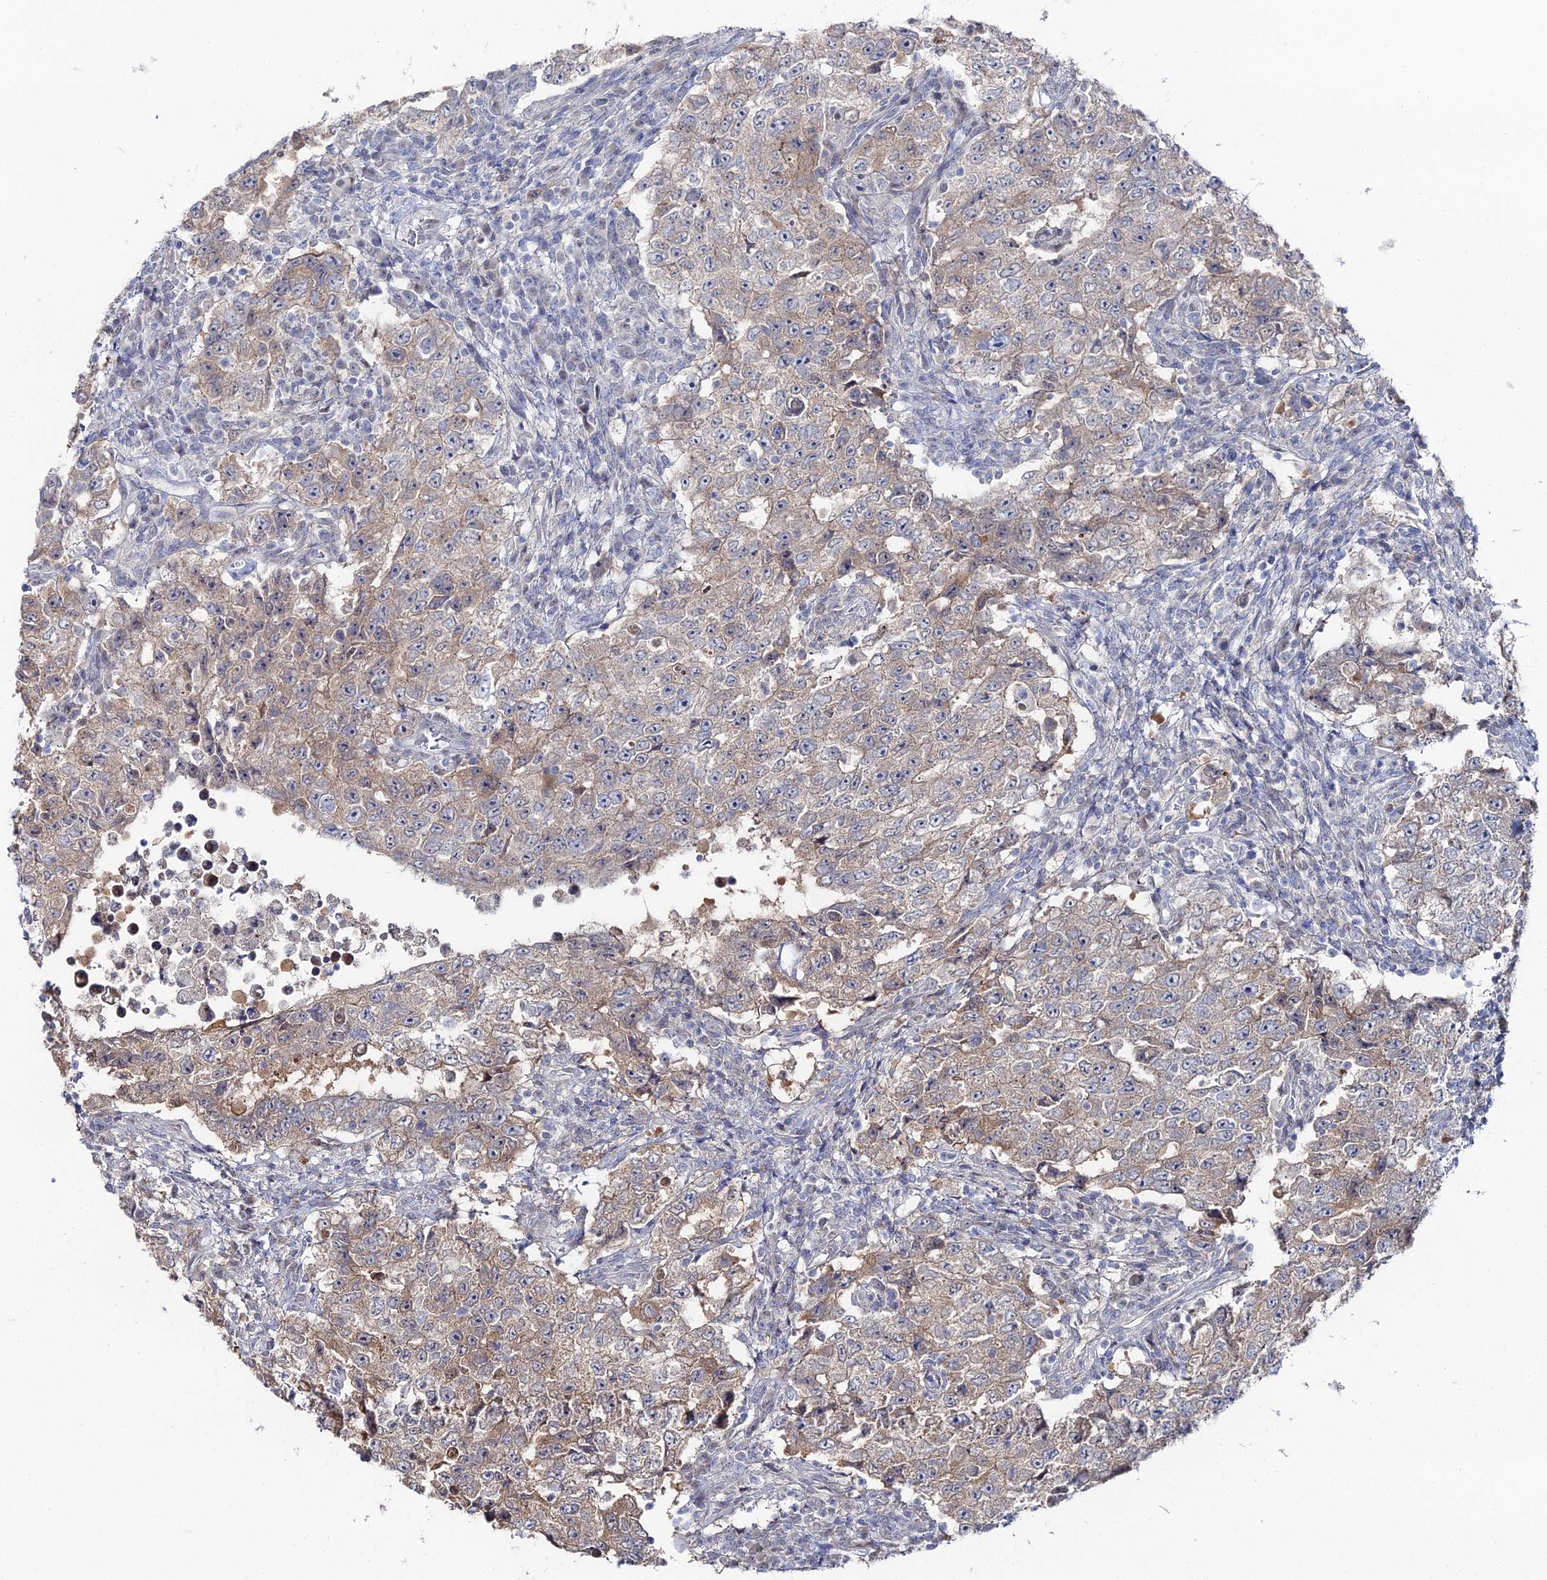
{"staining": {"intensity": "weak", "quantity": "25%-75%", "location": "cytoplasmic/membranous"}, "tissue": "testis cancer", "cell_type": "Tumor cells", "image_type": "cancer", "snomed": [{"axis": "morphology", "description": "Carcinoma, Embryonal, NOS"}, {"axis": "topography", "description": "Testis"}], "caption": "This photomicrograph shows IHC staining of testis cancer, with low weak cytoplasmic/membranous expression in approximately 25%-75% of tumor cells.", "gene": "THAP4", "patient": {"sex": "male", "age": 26}}